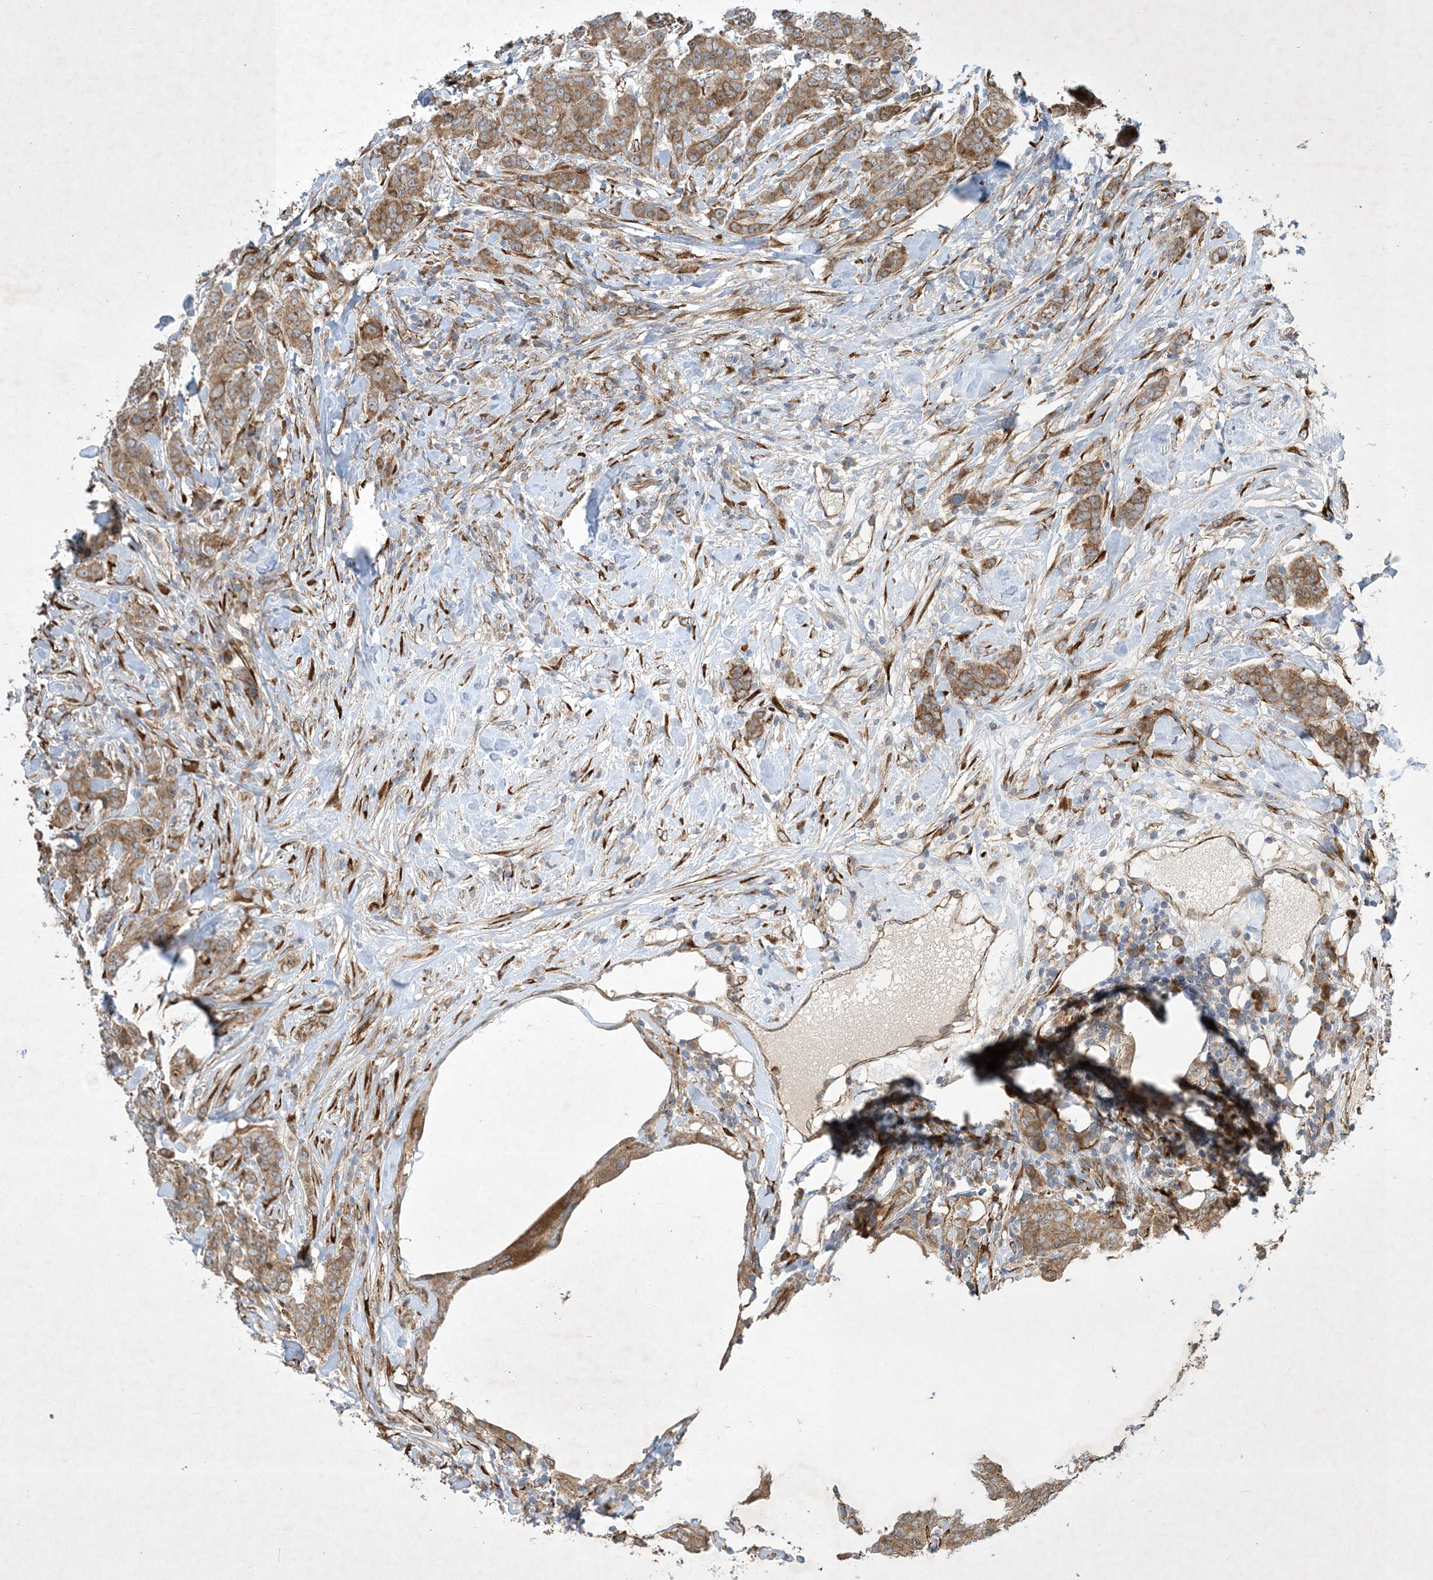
{"staining": {"intensity": "moderate", "quantity": ">75%", "location": "cytoplasmic/membranous"}, "tissue": "breast cancer", "cell_type": "Tumor cells", "image_type": "cancer", "snomed": [{"axis": "morphology", "description": "Duct carcinoma"}, {"axis": "topography", "description": "Breast"}], "caption": "Immunohistochemistry staining of infiltrating ductal carcinoma (breast), which reveals medium levels of moderate cytoplasmic/membranous positivity in approximately >75% of tumor cells indicating moderate cytoplasmic/membranous protein expression. The staining was performed using DAB (brown) for protein detection and nuclei were counterstained in hematoxylin (blue).", "gene": "OTOP1", "patient": {"sex": "female", "age": 40}}